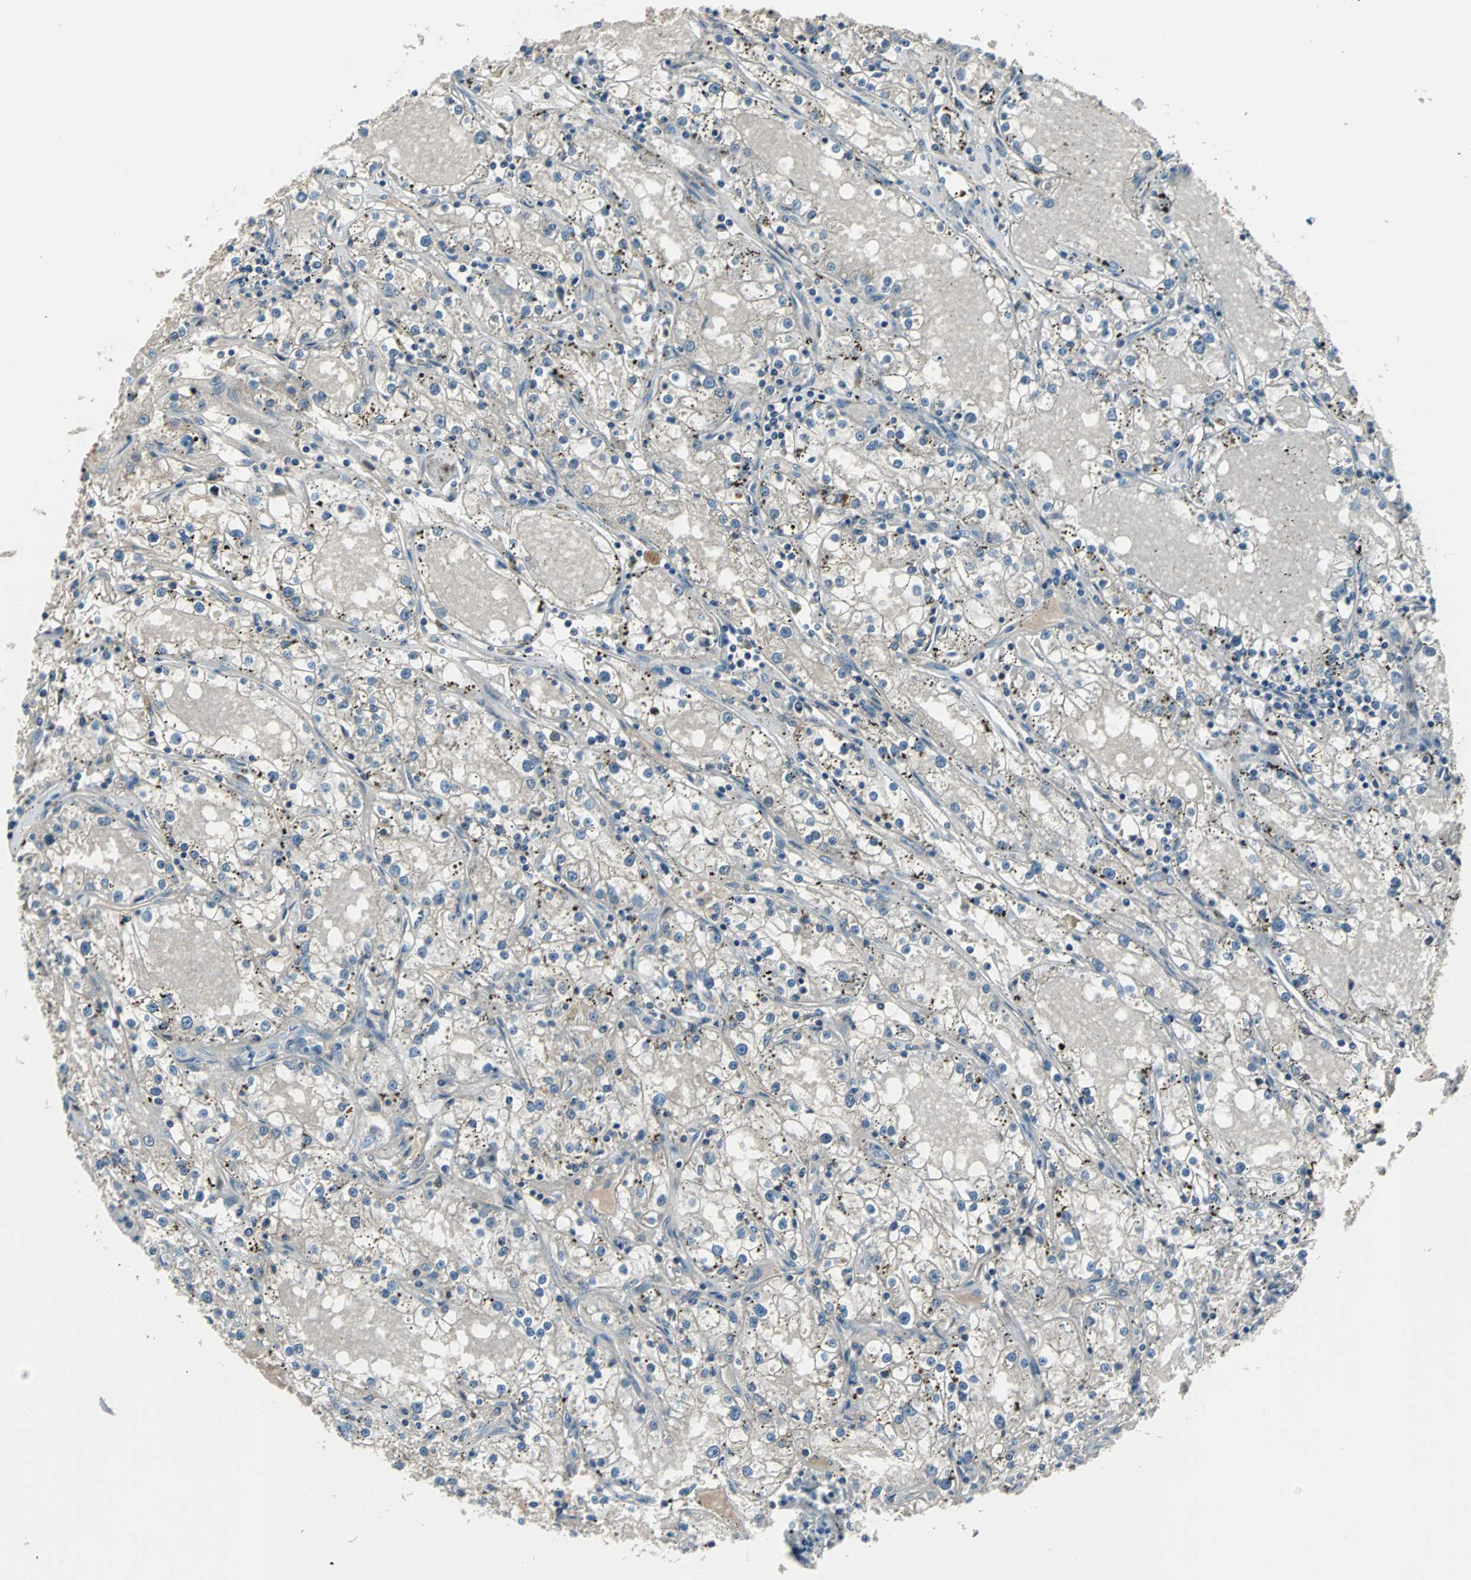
{"staining": {"intensity": "weak", "quantity": "25%-75%", "location": "cytoplasmic/membranous"}, "tissue": "renal cancer", "cell_type": "Tumor cells", "image_type": "cancer", "snomed": [{"axis": "morphology", "description": "Adenocarcinoma, NOS"}, {"axis": "topography", "description": "Kidney"}], "caption": "This histopathology image shows immunohistochemistry staining of human renal cancer (adenocarcinoma), with low weak cytoplasmic/membranous positivity in about 25%-75% of tumor cells.", "gene": "FHL2", "patient": {"sex": "male", "age": 56}}